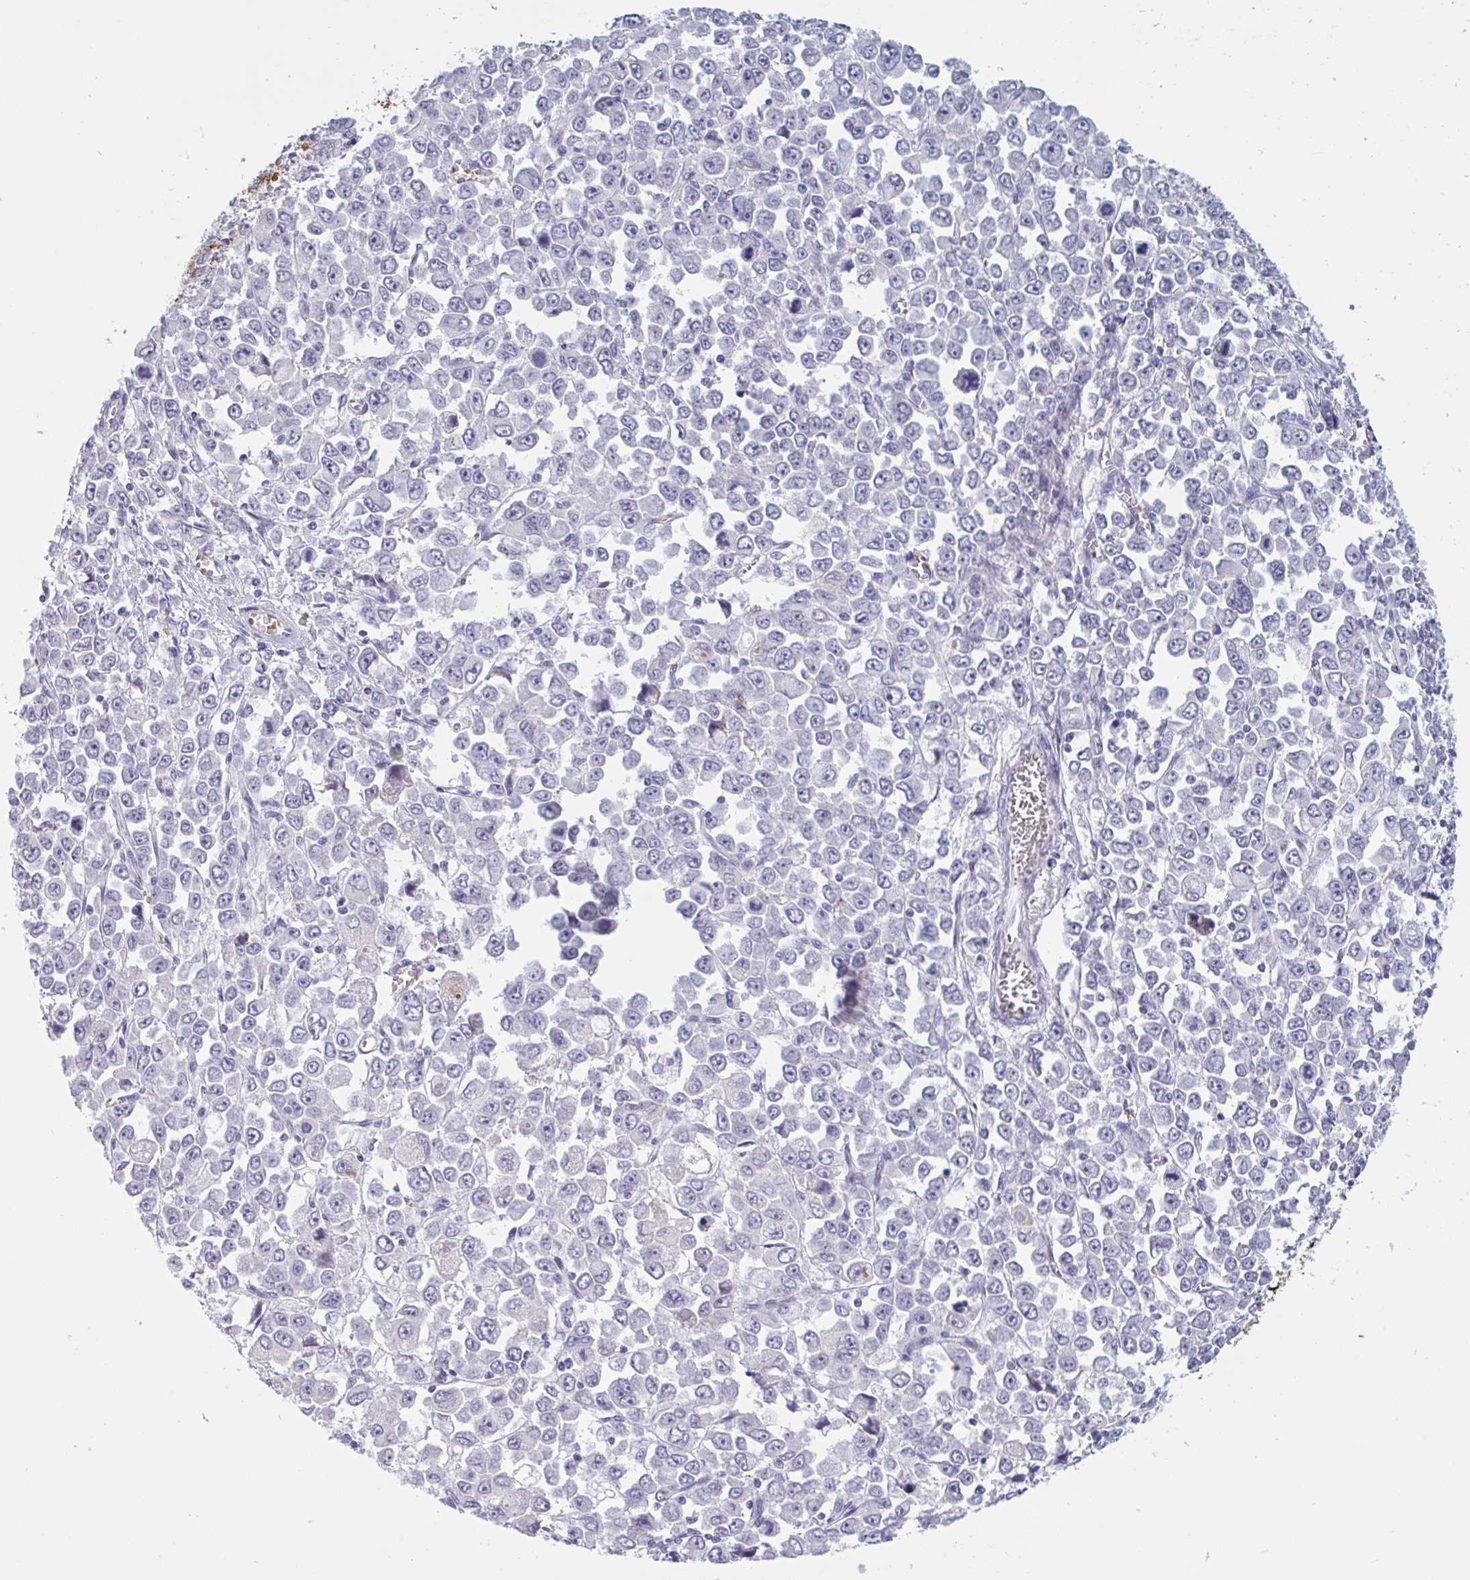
{"staining": {"intensity": "negative", "quantity": "none", "location": "none"}, "tissue": "stomach cancer", "cell_type": "Tumor cells", "image_type": "cancer", "snomed": [{"axis": "morphology", "description": "Adenocarcinoma, NOS"}, {"axis": "topography", "description": "Stomach, upper"}], "caption": "An immunohistochemistry photomicrograph of stomach adenocarcinoma is shown. There is no staining in tumor cells of stomach adenocarcinoma.", "gene": "HSD11B2", "patient": {"sex": "male", "age": 70}}